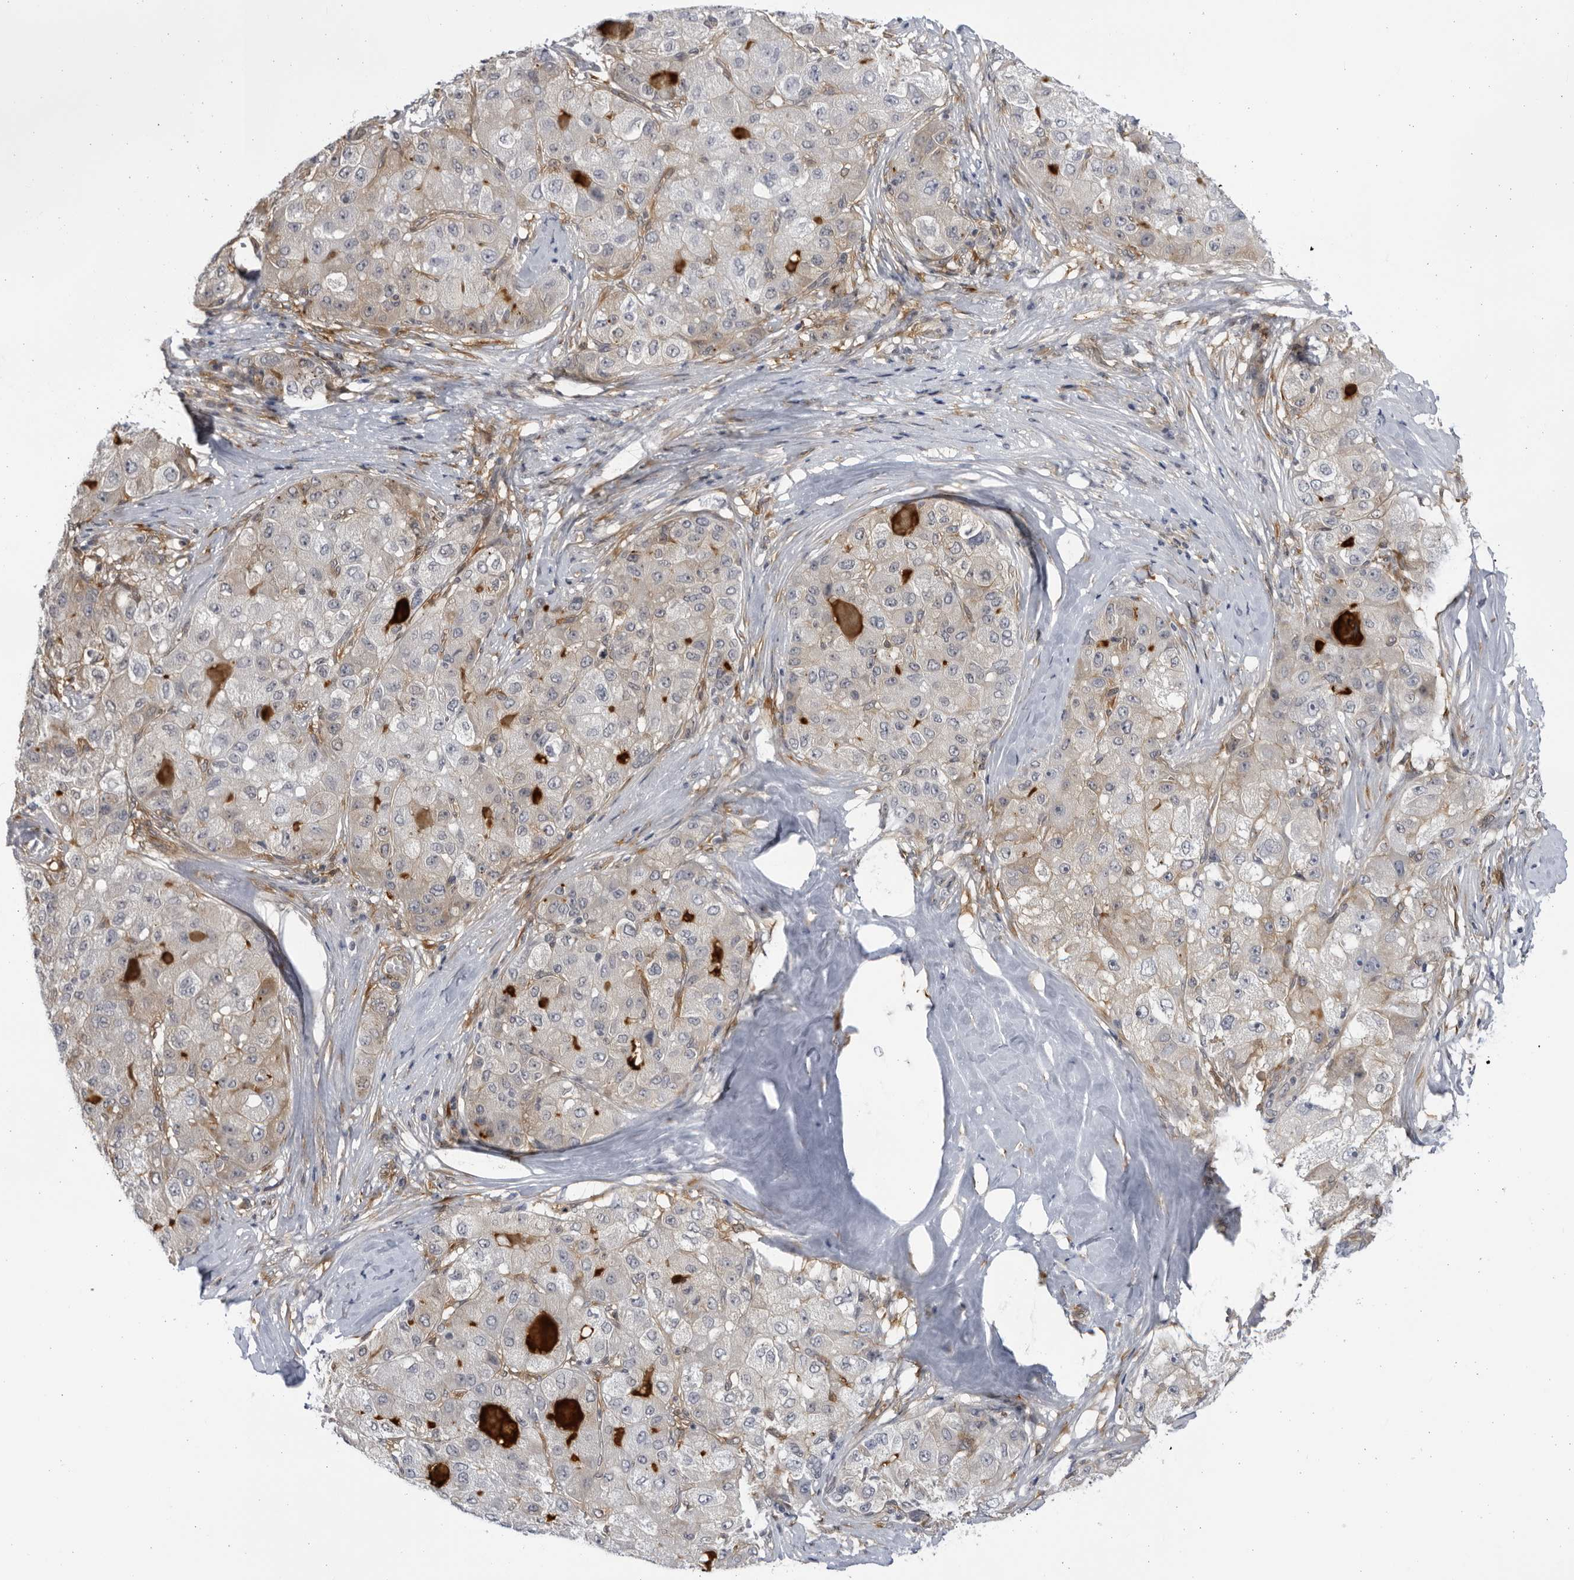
{"staining": {"intensity": "negative", "quantity": "none", "location": "none"}, "tissue": "liver cancer", "cell_type": "Tumor cells", "image_type": "cancer", "snomed": [{"axis": "morphology", "description": "Carcinoma, Hepatocellular, NOS"}, {"axis": "topography", "description": "Liver"}], "caption": "A histopathology image of hepatocellular carcinoma (liver) stained for a protein displays no brown staining in tumor cells.", "gene": "BMP2K", "patient": {"sex": "male", "age": 80}}